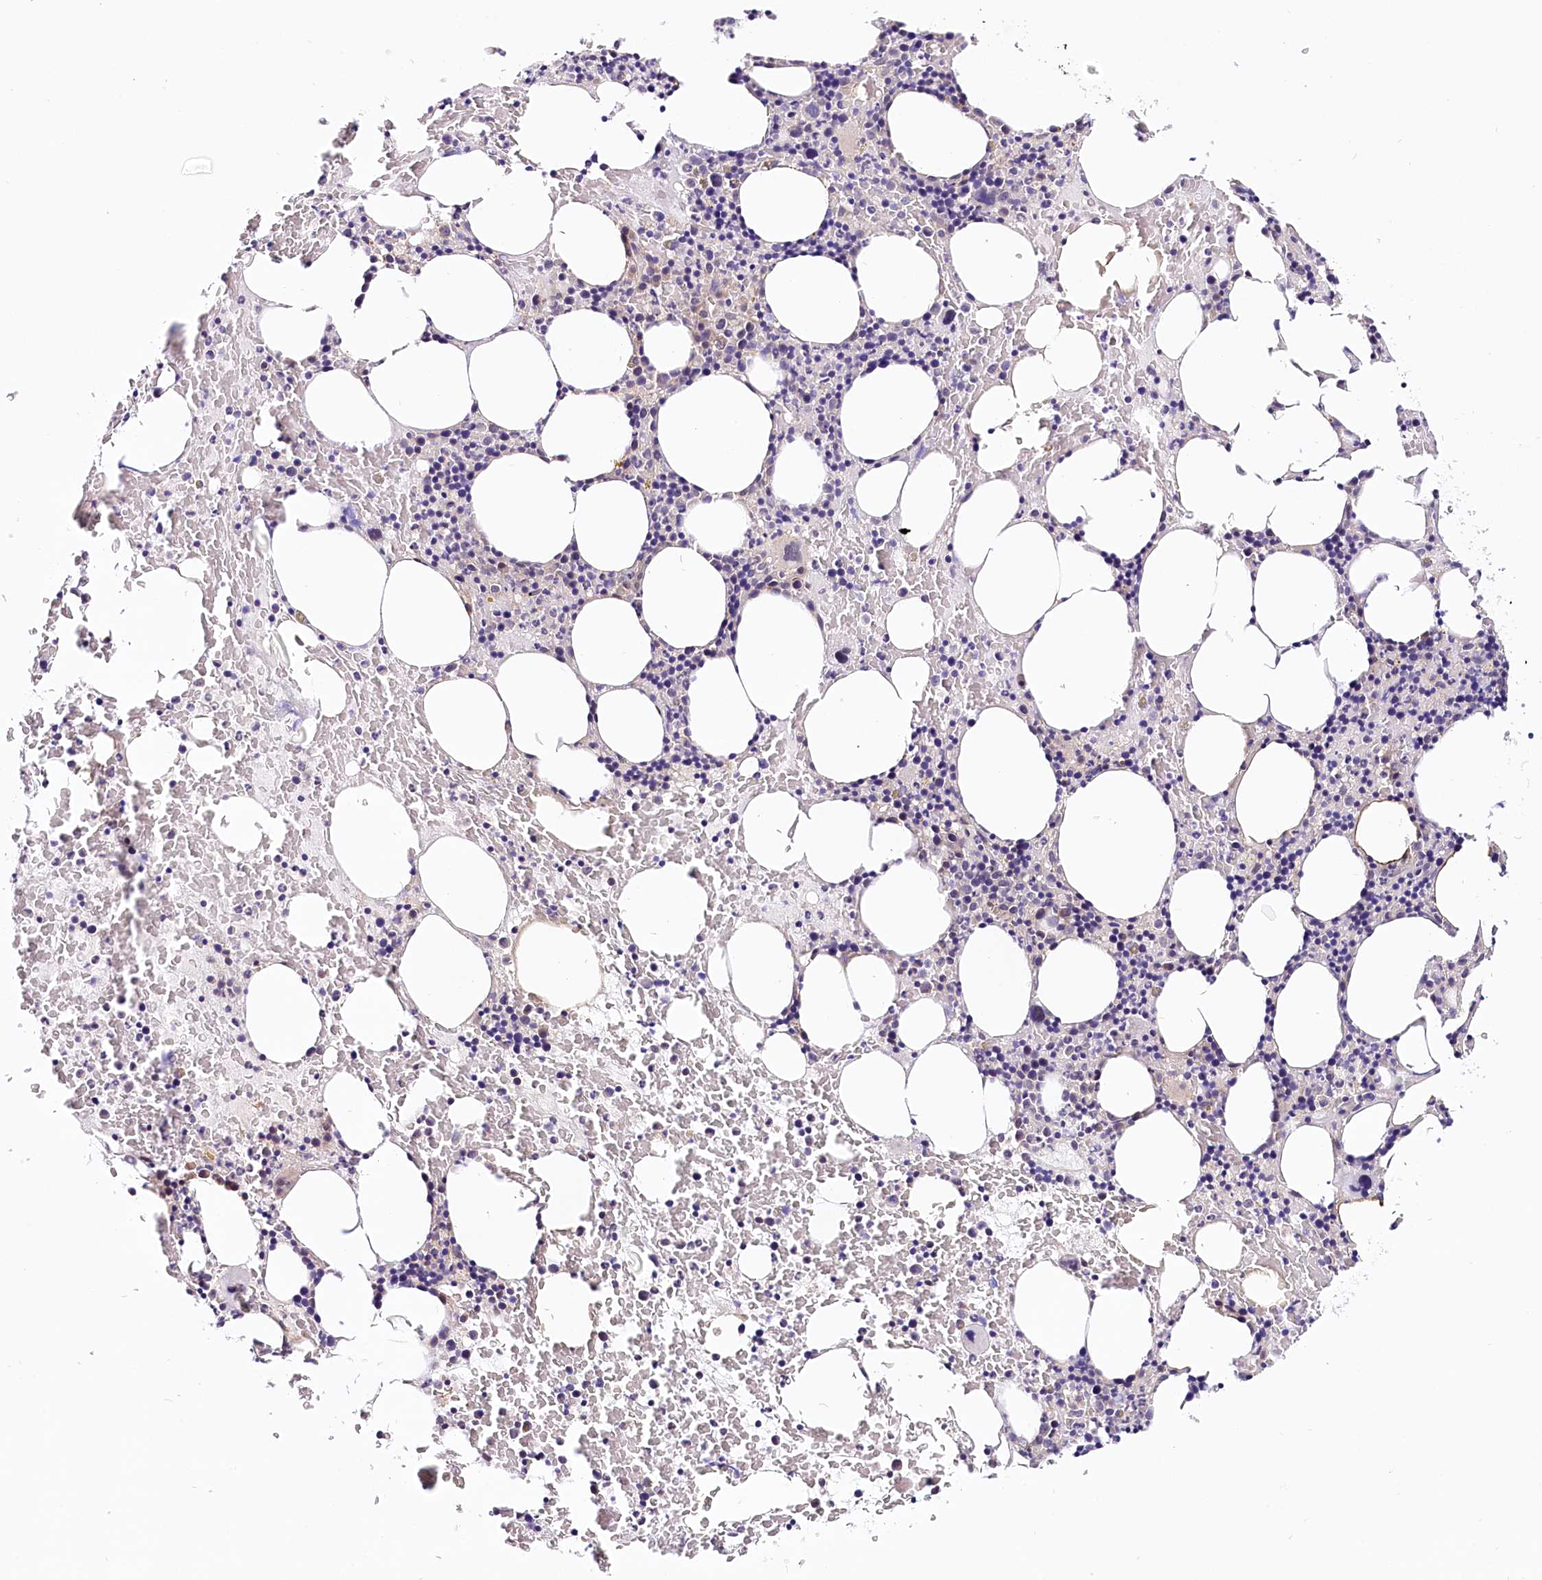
{"staining": {"intensity": "negative", "quantity": "none", "location": "none"}, "tissue": "bone marrow", "cell_type": "Hematopoietic cells", "image_type": "normal", "snomed": [{"axis": "morphology", "description": "Normal tissue, NOS"}, {"axis": "topography", "description": "Bone marrow"}], "caption": "Image shows no protein staining in hematopoietic cells of normal bone marrow.", "gene": "PPP2R5B", "patient": {"sex": "male", "age": 62}}